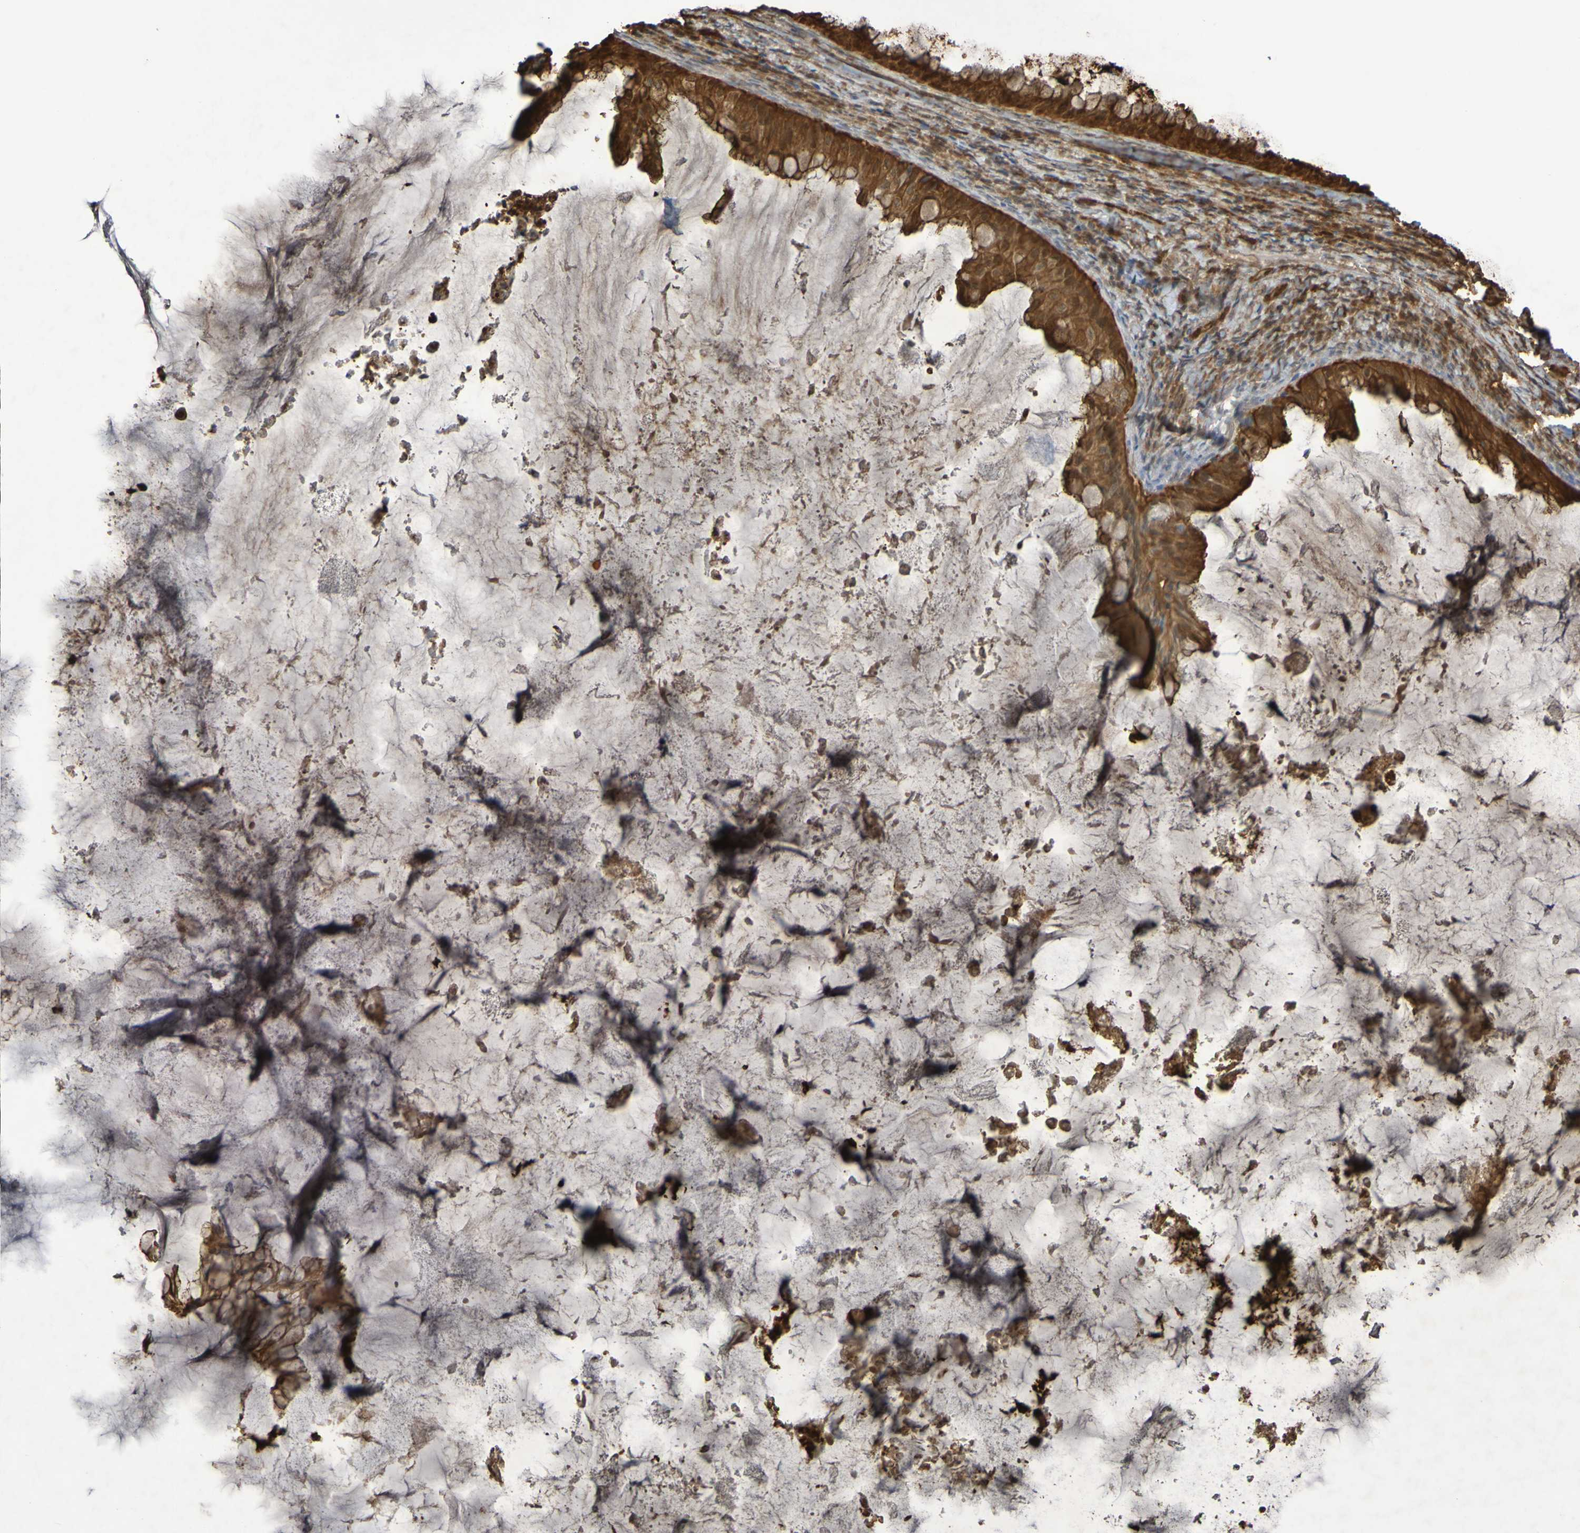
{"staining": {"intensity": "strong", "quantity": ">75%", "location": "cytoplasmic/membranous"}, "tissue": "ovarian cancer", "cell_type": "Tumor cells", "image_type": "cancer", "snomed": [{"axis": "morphology", "description": "Cystadenocarcinoma, mucinous, NOS"}, {"axis": "topography", "description": "Ovary"}], "caption": "A brown stain shows strong cytoplasmic/membranous expression of a protein in ovarian mucinous cystadenocarcinoma tumor cells.", "gene": "SERPINB6", "patient": {"sex": "female", "age": 61}}